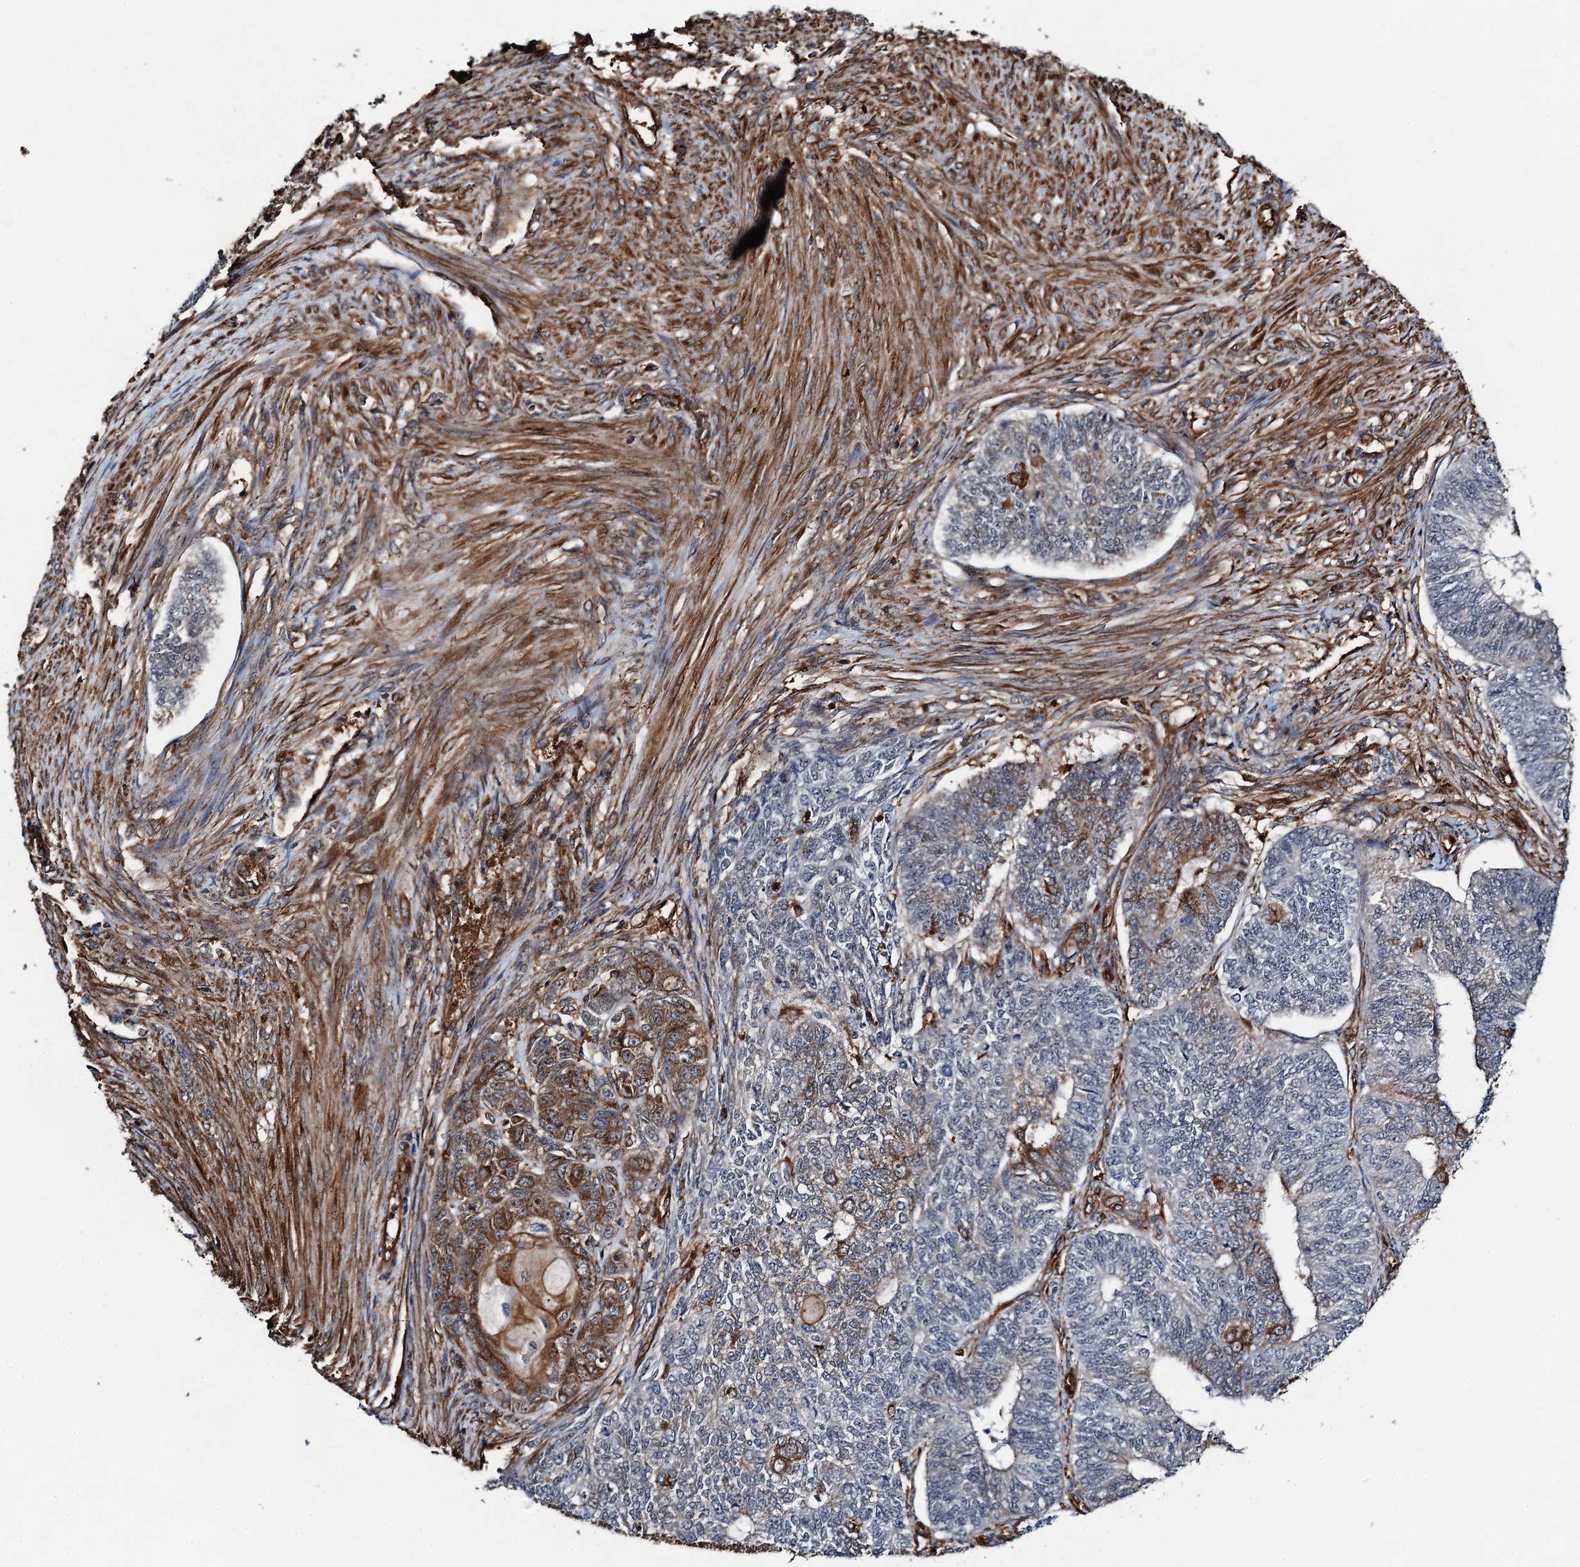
{"staining": {"intensity": "moderate", "quantity": "<25%", "location": "cytoplasmic/membranous"}, "tissue": "endometrial cancer", "cell_type": "Tumor cells", "image_type": "cancer", "snomed": [{"axis": "morphology", "description": "Adenocarcinoma, NOS"}, {"axis": "topography", "description": "Endometrium"}], "caption": "This image displays immunohistochemistry (IHC) staining of adenocarcinoma (endometrial), with low moderate cytoplasmic/membranous staining in about <25% of tumor cells.", "gene": "WHAMM", "patient": {"sex": "female", "age": 32}}